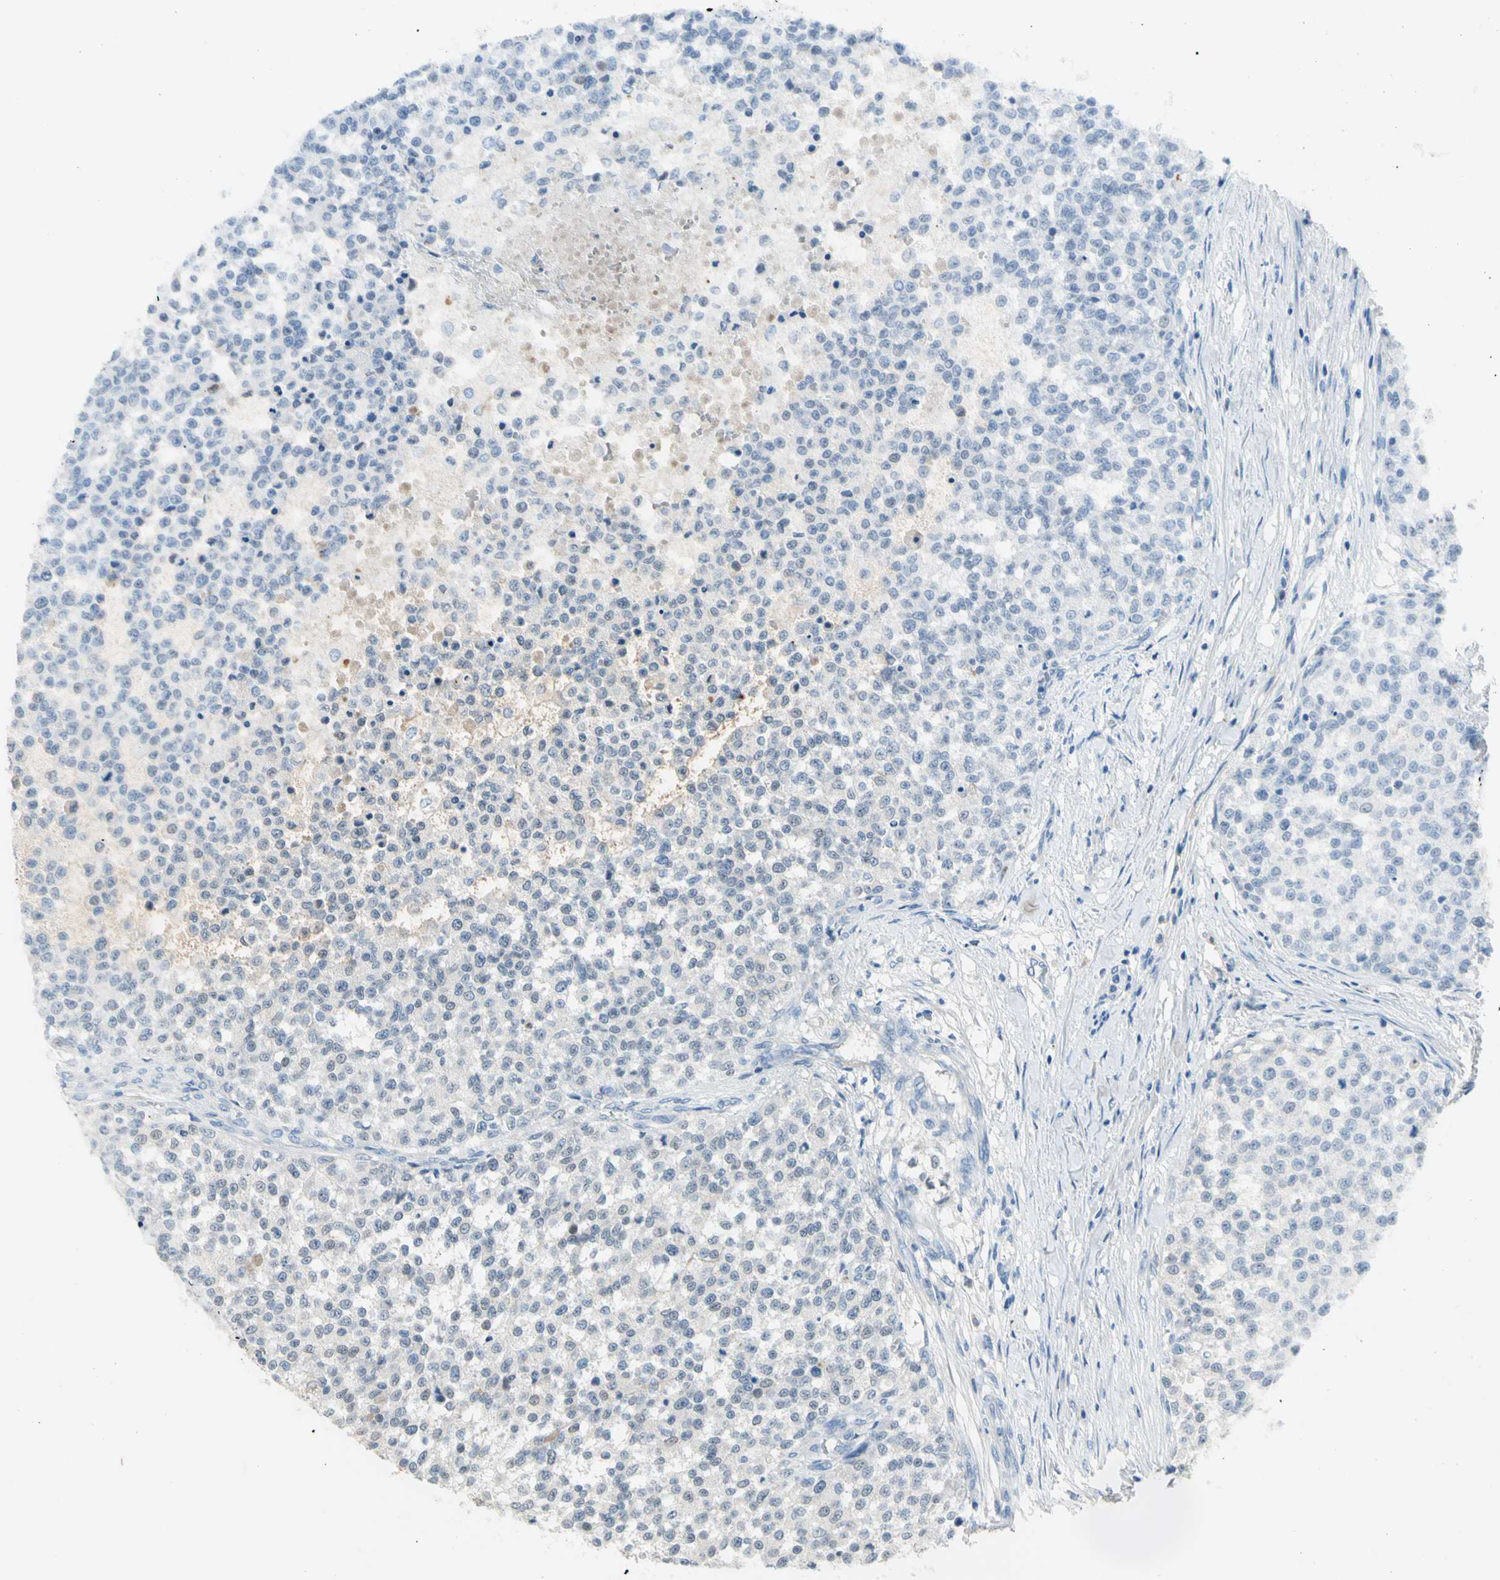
{"staining": {"intensity": "weak", "quantity": "<25%", "location": "cytoplasmic/membranous,nuclear"}, "tissue": "testis cancer", "cell_type": "Tumor cells", "image_type": "cancer", "snomed": [{"axis": "morphology", "description": "Seminoma, NOS"}, {"axis": "topography", "description": "Testis"}], "caption": "DAB immunohistochemical staining of human seminoma (testis) displays no significant expression in tumor cells.", "gene": "ZIC1", "patient": {"sex": "male", "age": 59}}